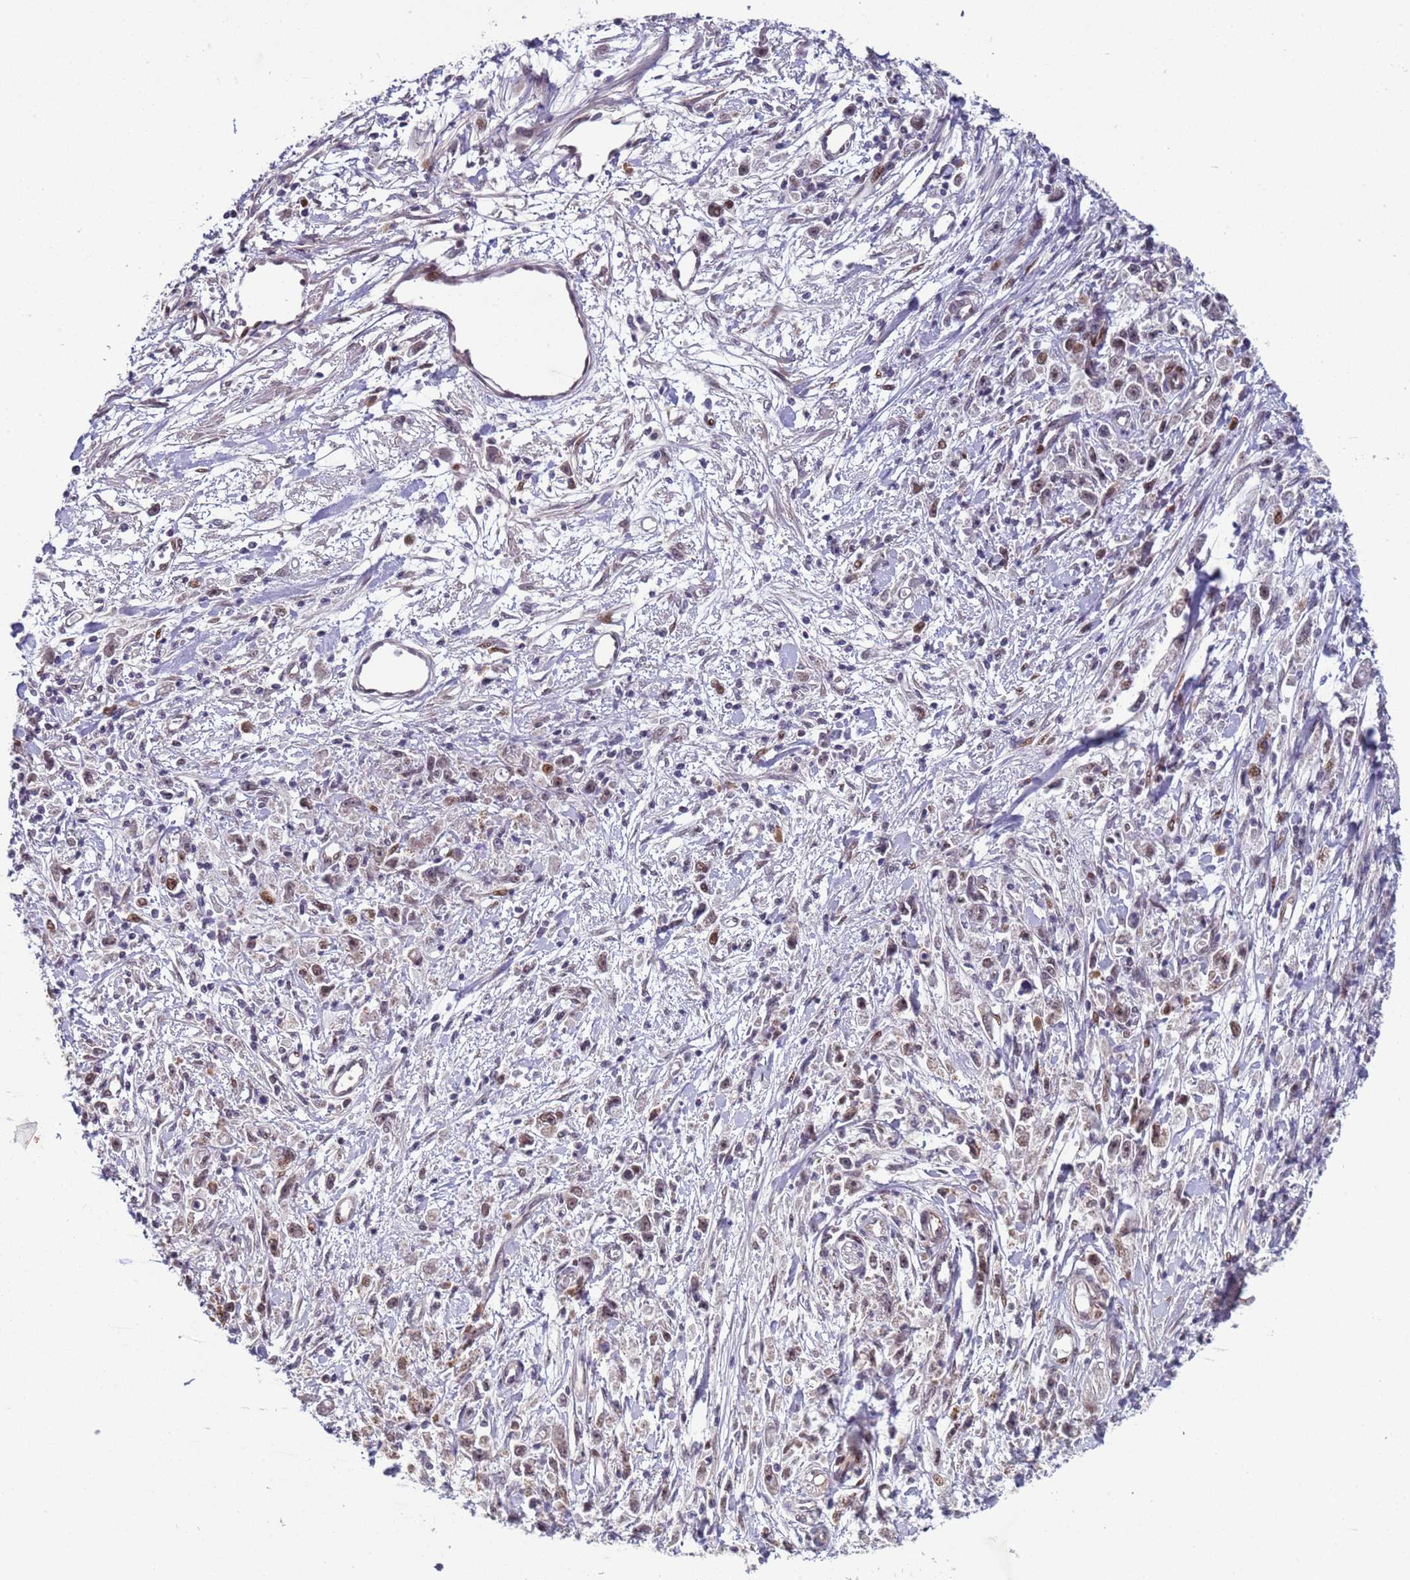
{"staining": {"intensity": "weak", "quantity": "<25%", "location": "nuclear"}, "tissue": "stomach cancer", "cell_type": "Tumor cells", "image_type": "cancer", "snomed": [{"axis": "morphology", "description": "Adenocarcinoma, NOS"}, {"axis": "topography", "description": "Stomach"}], "caption": "A histopathology image of adenocarcinoma (stomach) stained for a protein demonstrates no brown staining in tumor cells.", "gene": "SHC3", "patient": {"sex": "female", "age": 59}}